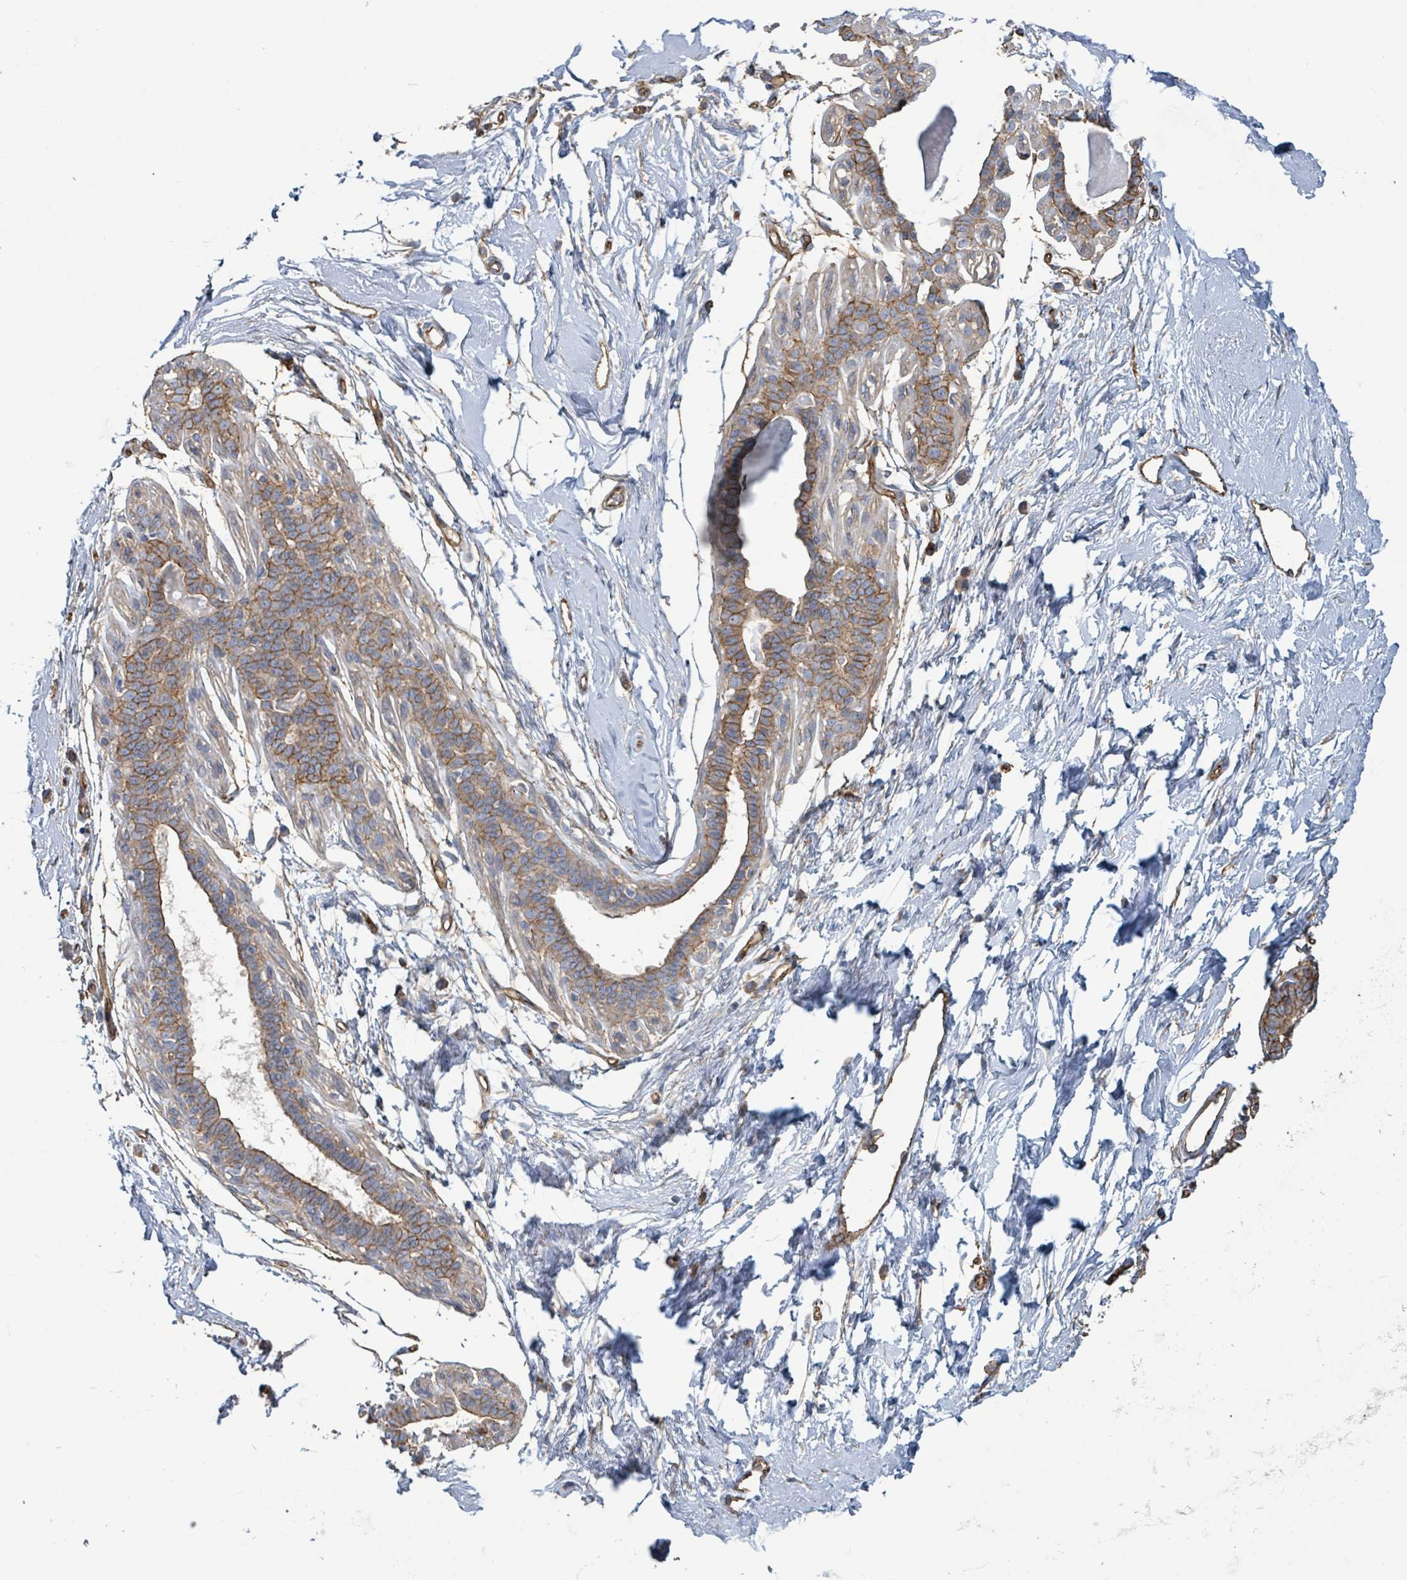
{"staining": {"intensity": "negative", "quantity": "none", "location": "none"}, "tissue": "breast", "cell_type": "Adipocytes", "image_type": "normal", "snomed": [{"axis": "morphology", "description": "Normal tissue, NOS"}, {"axis": "topography", "description": "Breast"}], "caption": "A high-resolution photomicrograph shows IHC staining of benign breast, which demonstrates no significant expression in adipocytes. (DAB immunohistochemistry visualized using brightfield microscopy, high magnification).", "gene": "LDOC1", "patient": {"sex": "female", "age": 45}}